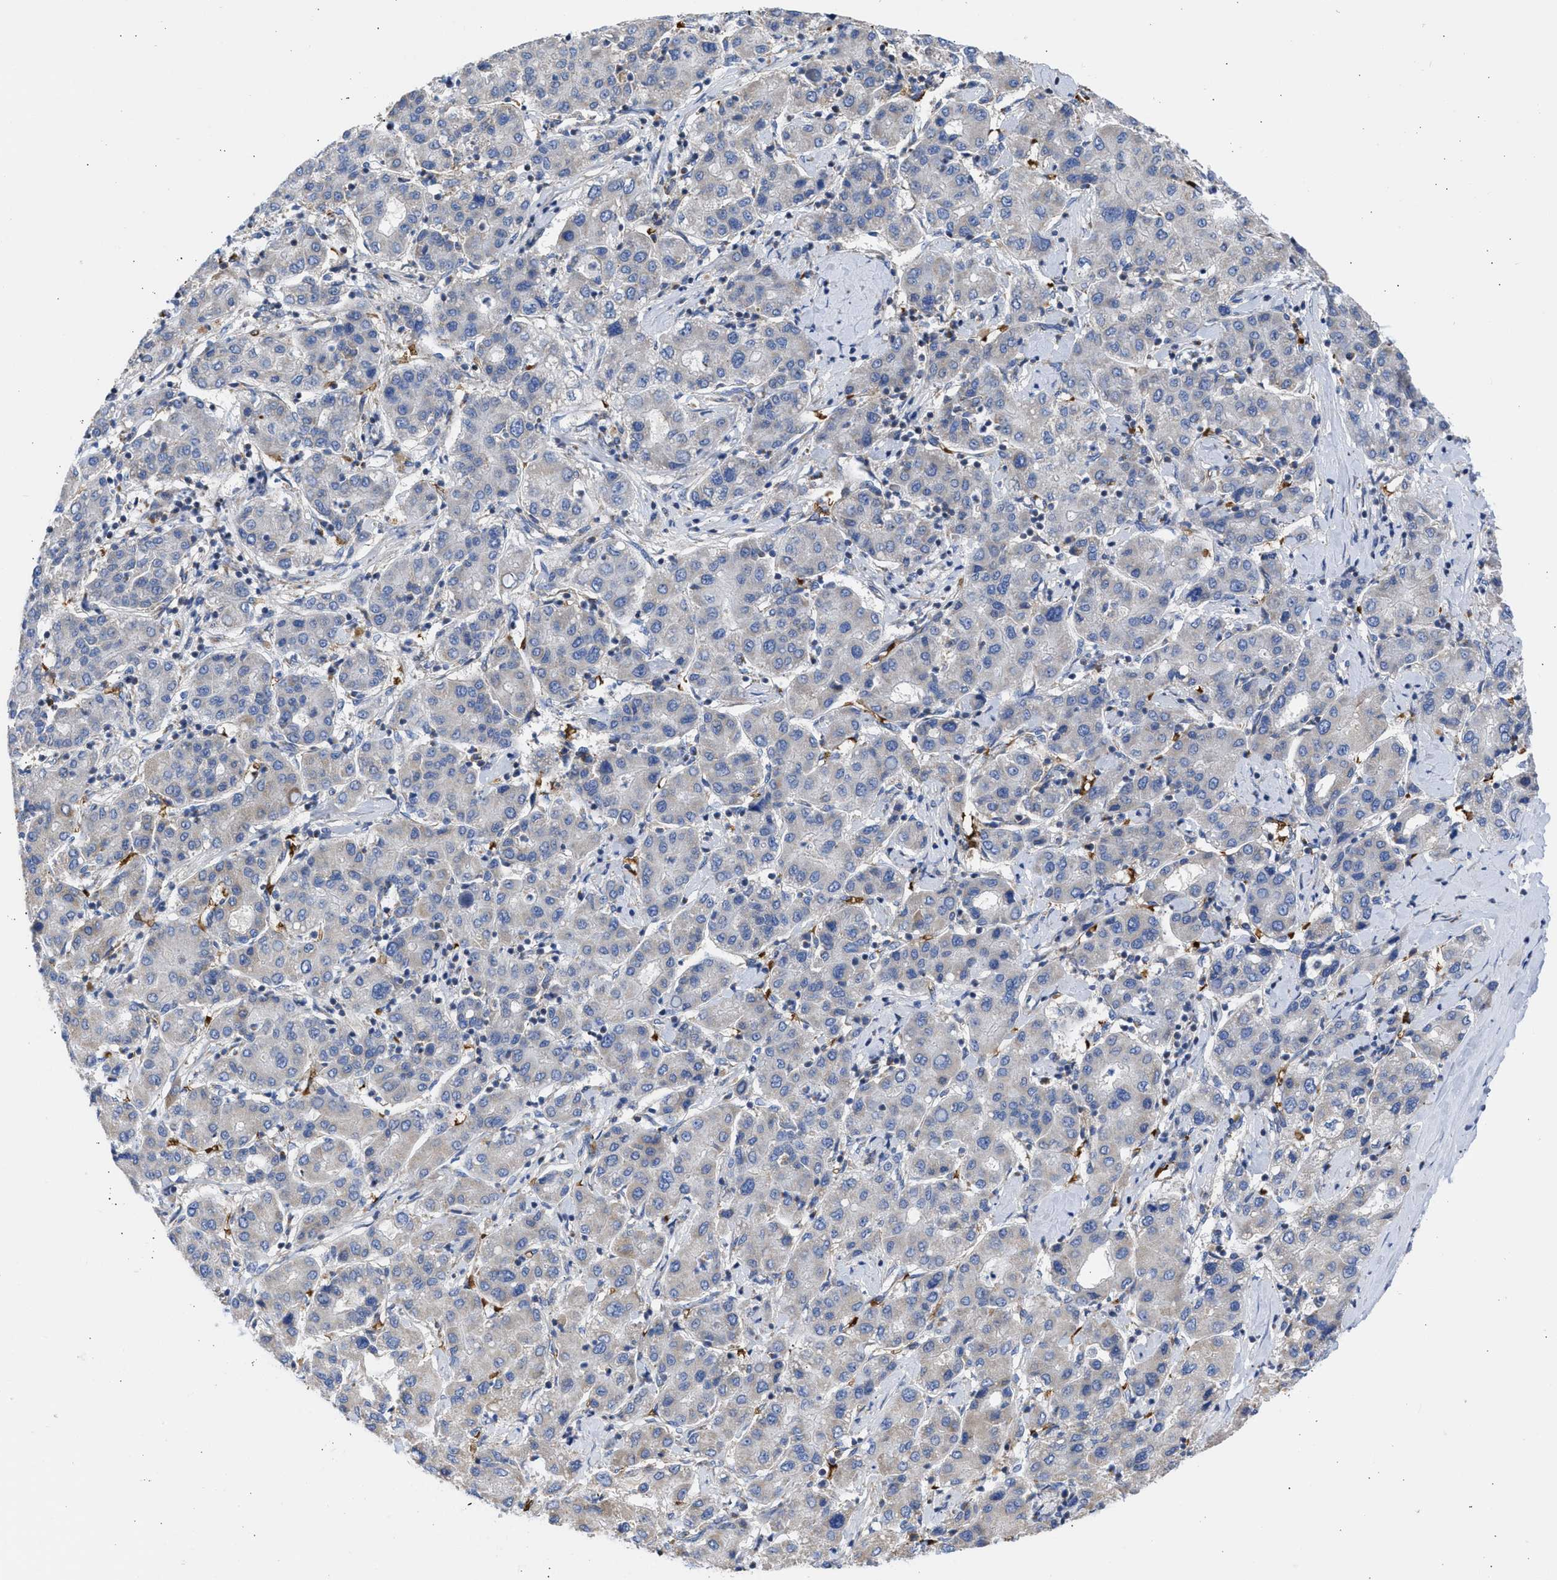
{"staining": {"intensity": "weak", "quantity": "<25%", "location": "cytoplasmic/membranous"}, "tissue": "liver cancer", "cell_type": "Tumor cells", "image_type": "cancer", "snomed": [{"axis": "morphology", "description": "Carcinoma, Hepatocellular, NOS"}, {"axis": "topography", "description": "Liver"}], "caption": "A micrograph of human liver cancer (hepatocellular carcinoma) is negative for staining in tumor cells.", "gene": "BTG3", "patient": {"sex": "male", "age": 65}}